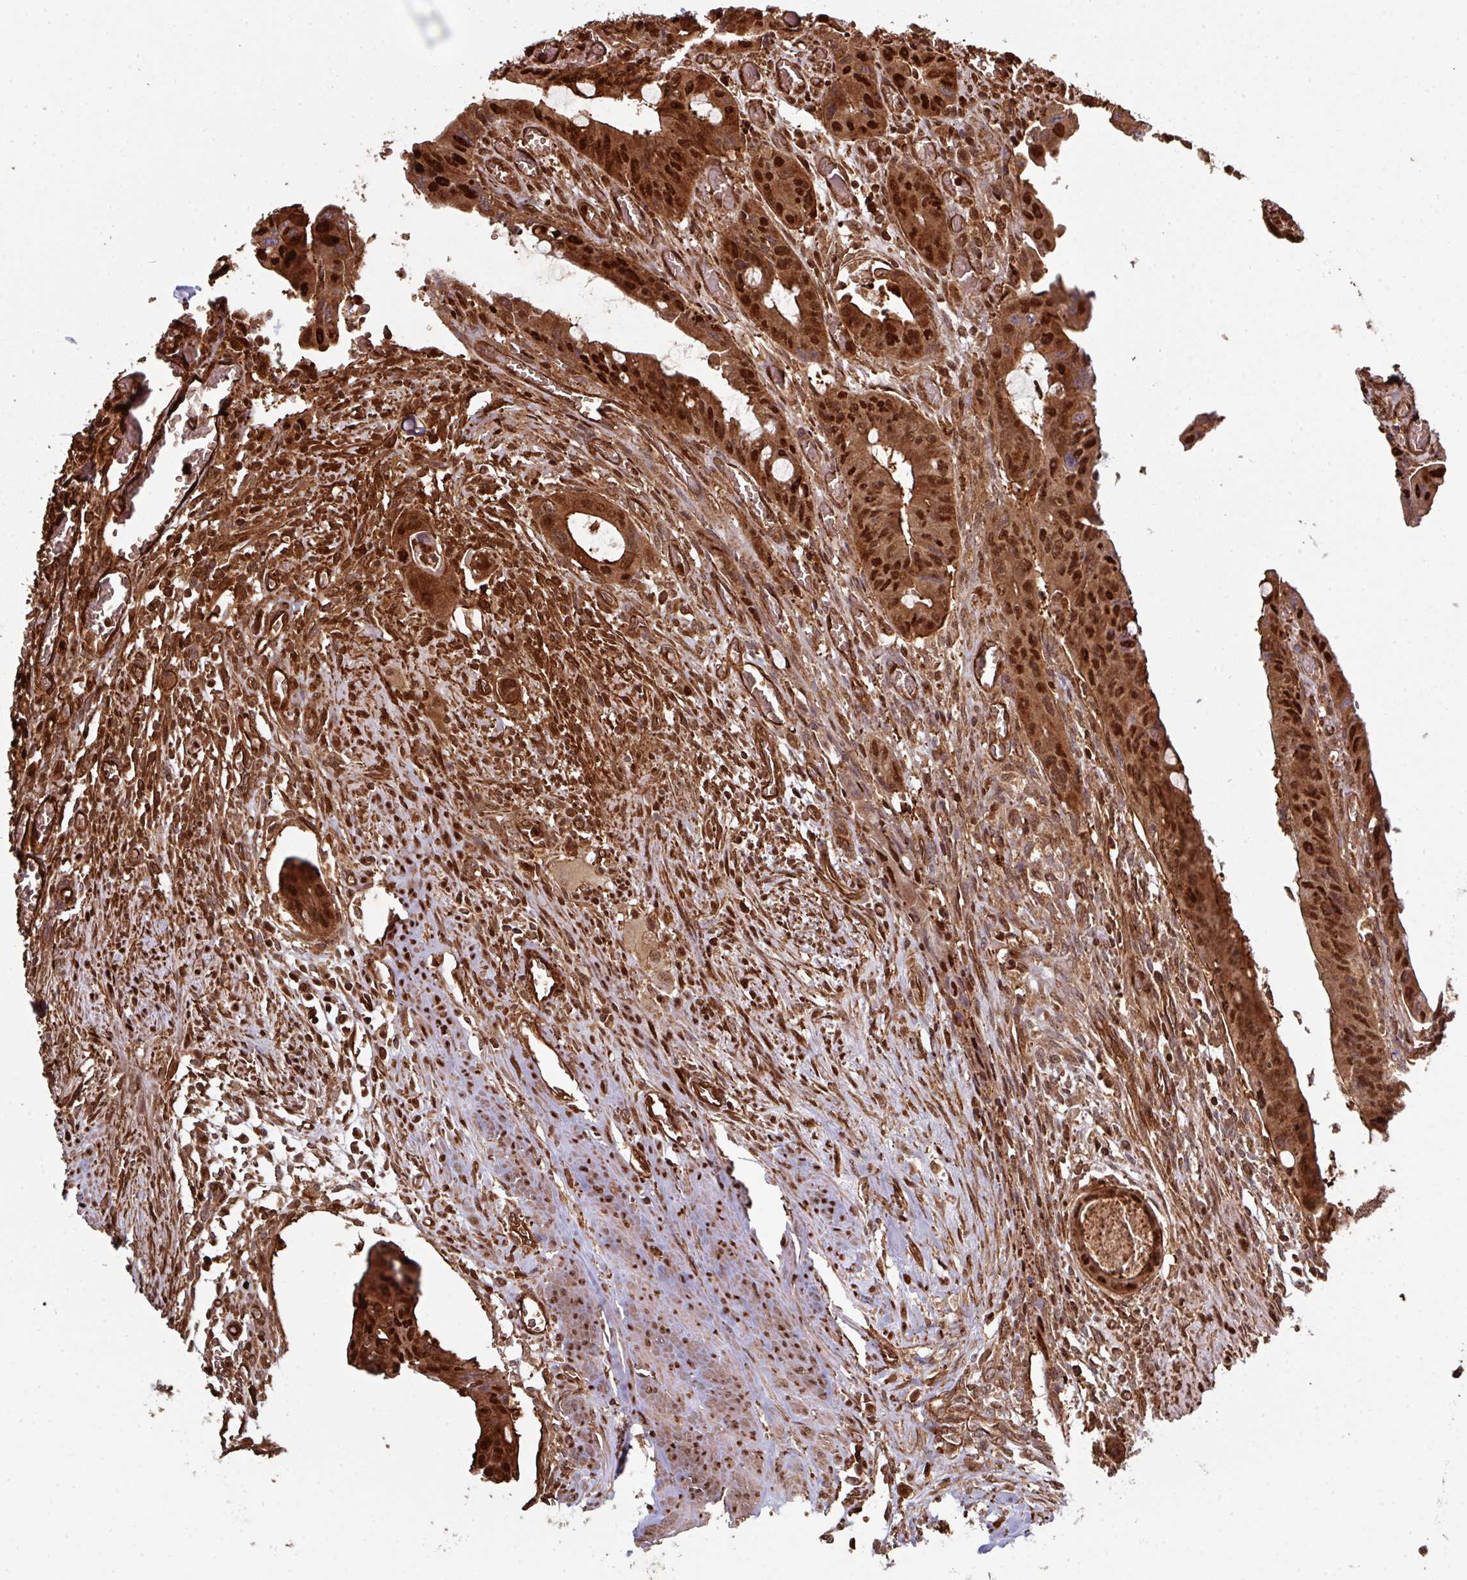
{"staining": {"intensity": "strong", "quantity": ">75%", "location": "cytoplasmic/membranous,nuclear"}, "tissue": "colorectal cancer", "cell_type": "Tumor cells", "image_type": "cancer", "snomed": [{"axis": "morphology", "description": "Adenocarcinoma, NOS"}, {"axis": "topography", "description": "Rectum"}], "caption": "This is a micrograph of IHC staining of adenocarcinoma (colorectal), which shows strong positivity in the cytoplasmic/membranous and nuclear of tumor cells.", "gene": "ANO9", "patient": {"sex": "male", "age": 78}}